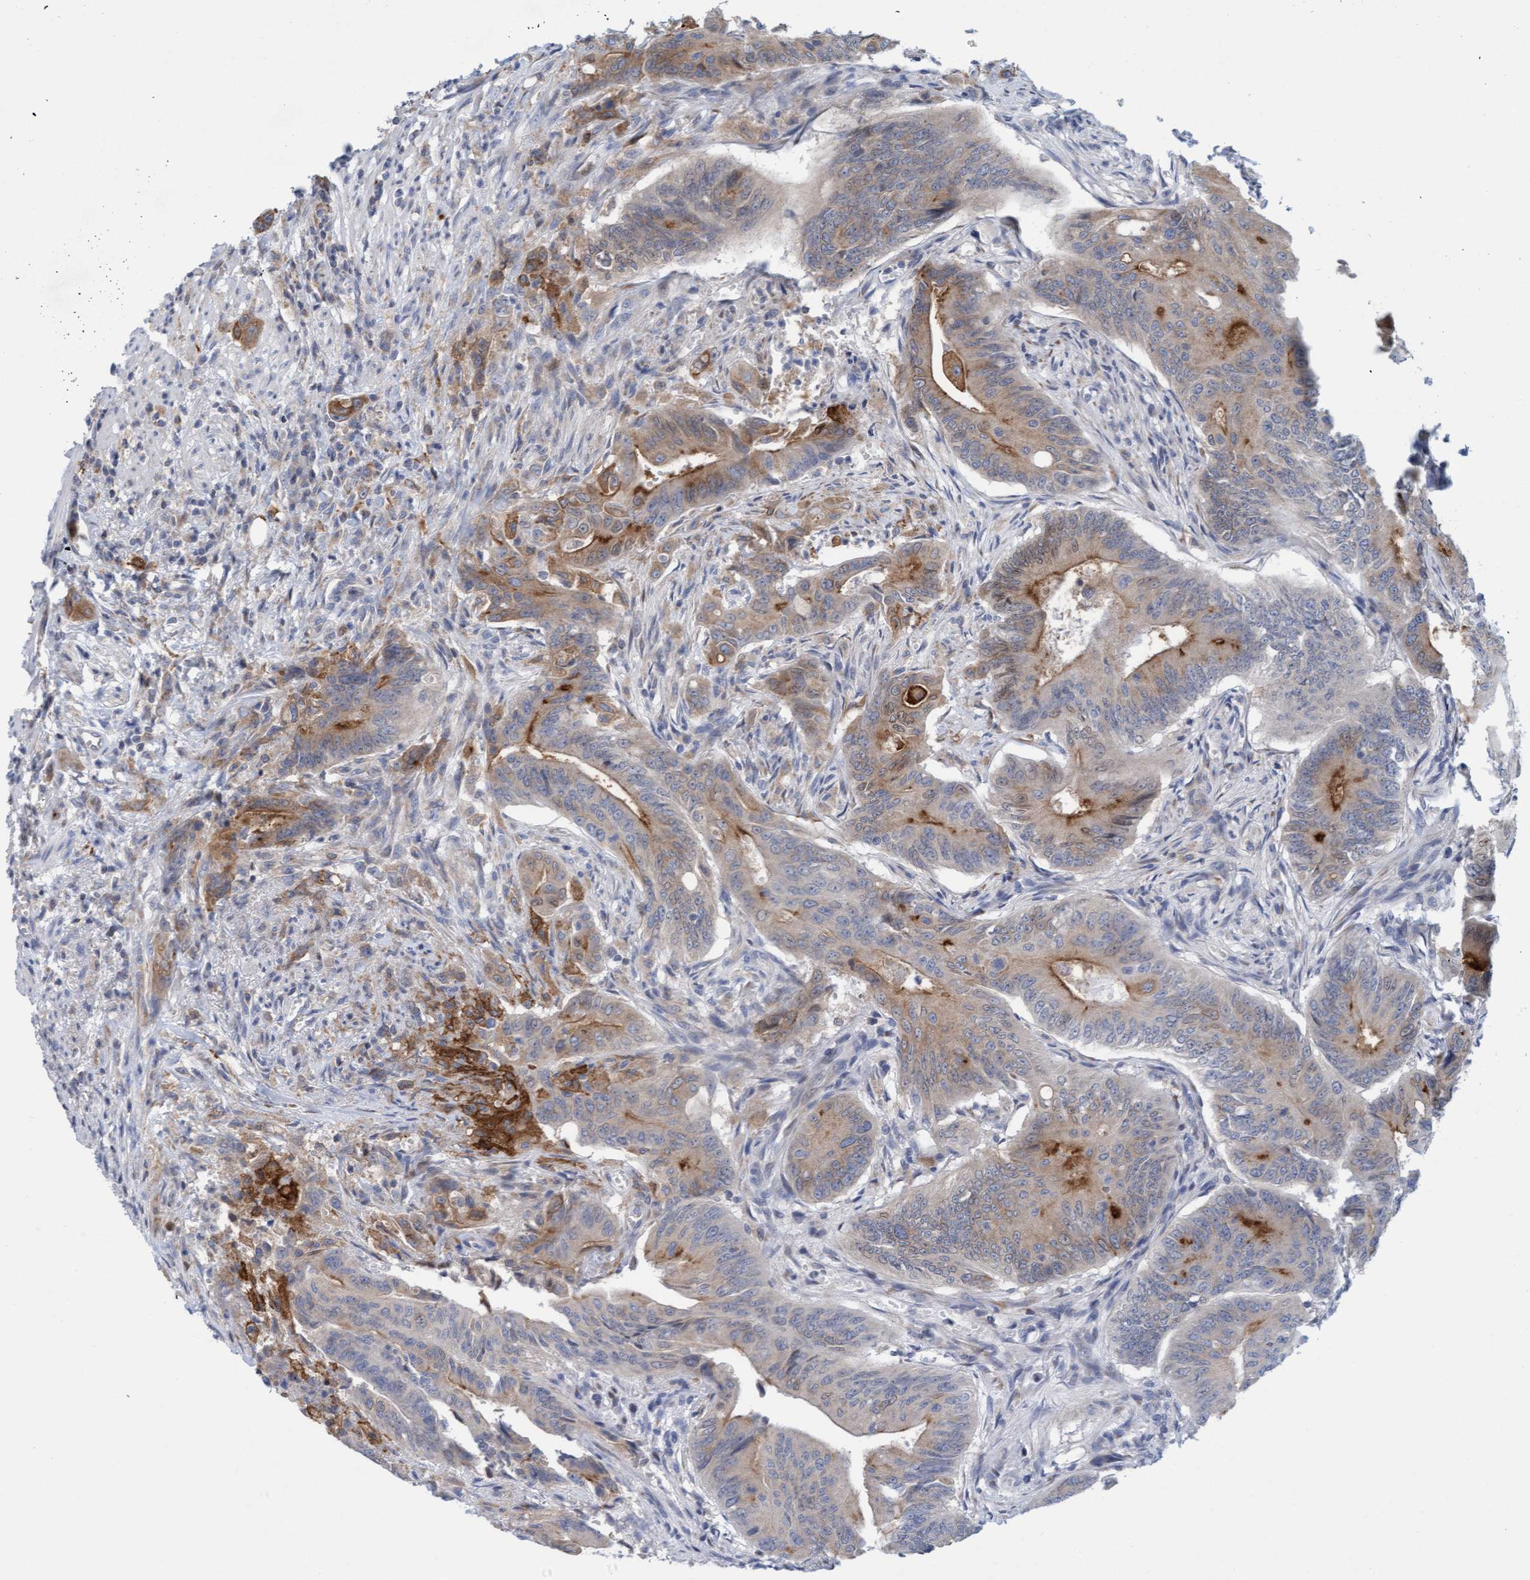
{"staining": {"intensity": "weak", "quantity": ">75%", "location": "cytoplasmic/membranous"}, "tissue": "colorectal cancer", "cell_type": "Tumor cells", "image_type": "cancer", "snomed": [{"axis": "morphology", "description": "Adenoma, NOS"}, {"axis": "morphology", "description": "Adenocarcinoma, NOS"}, {"axis": "topography", "description": "Colon"}], "caption": "A brown stain shows weak cytoplasmic/membranous positivity of a protein in colorectal cancer tumor cells.", "gene": "SLC28A3", "patient": {"sex": "male", "age": 79}}